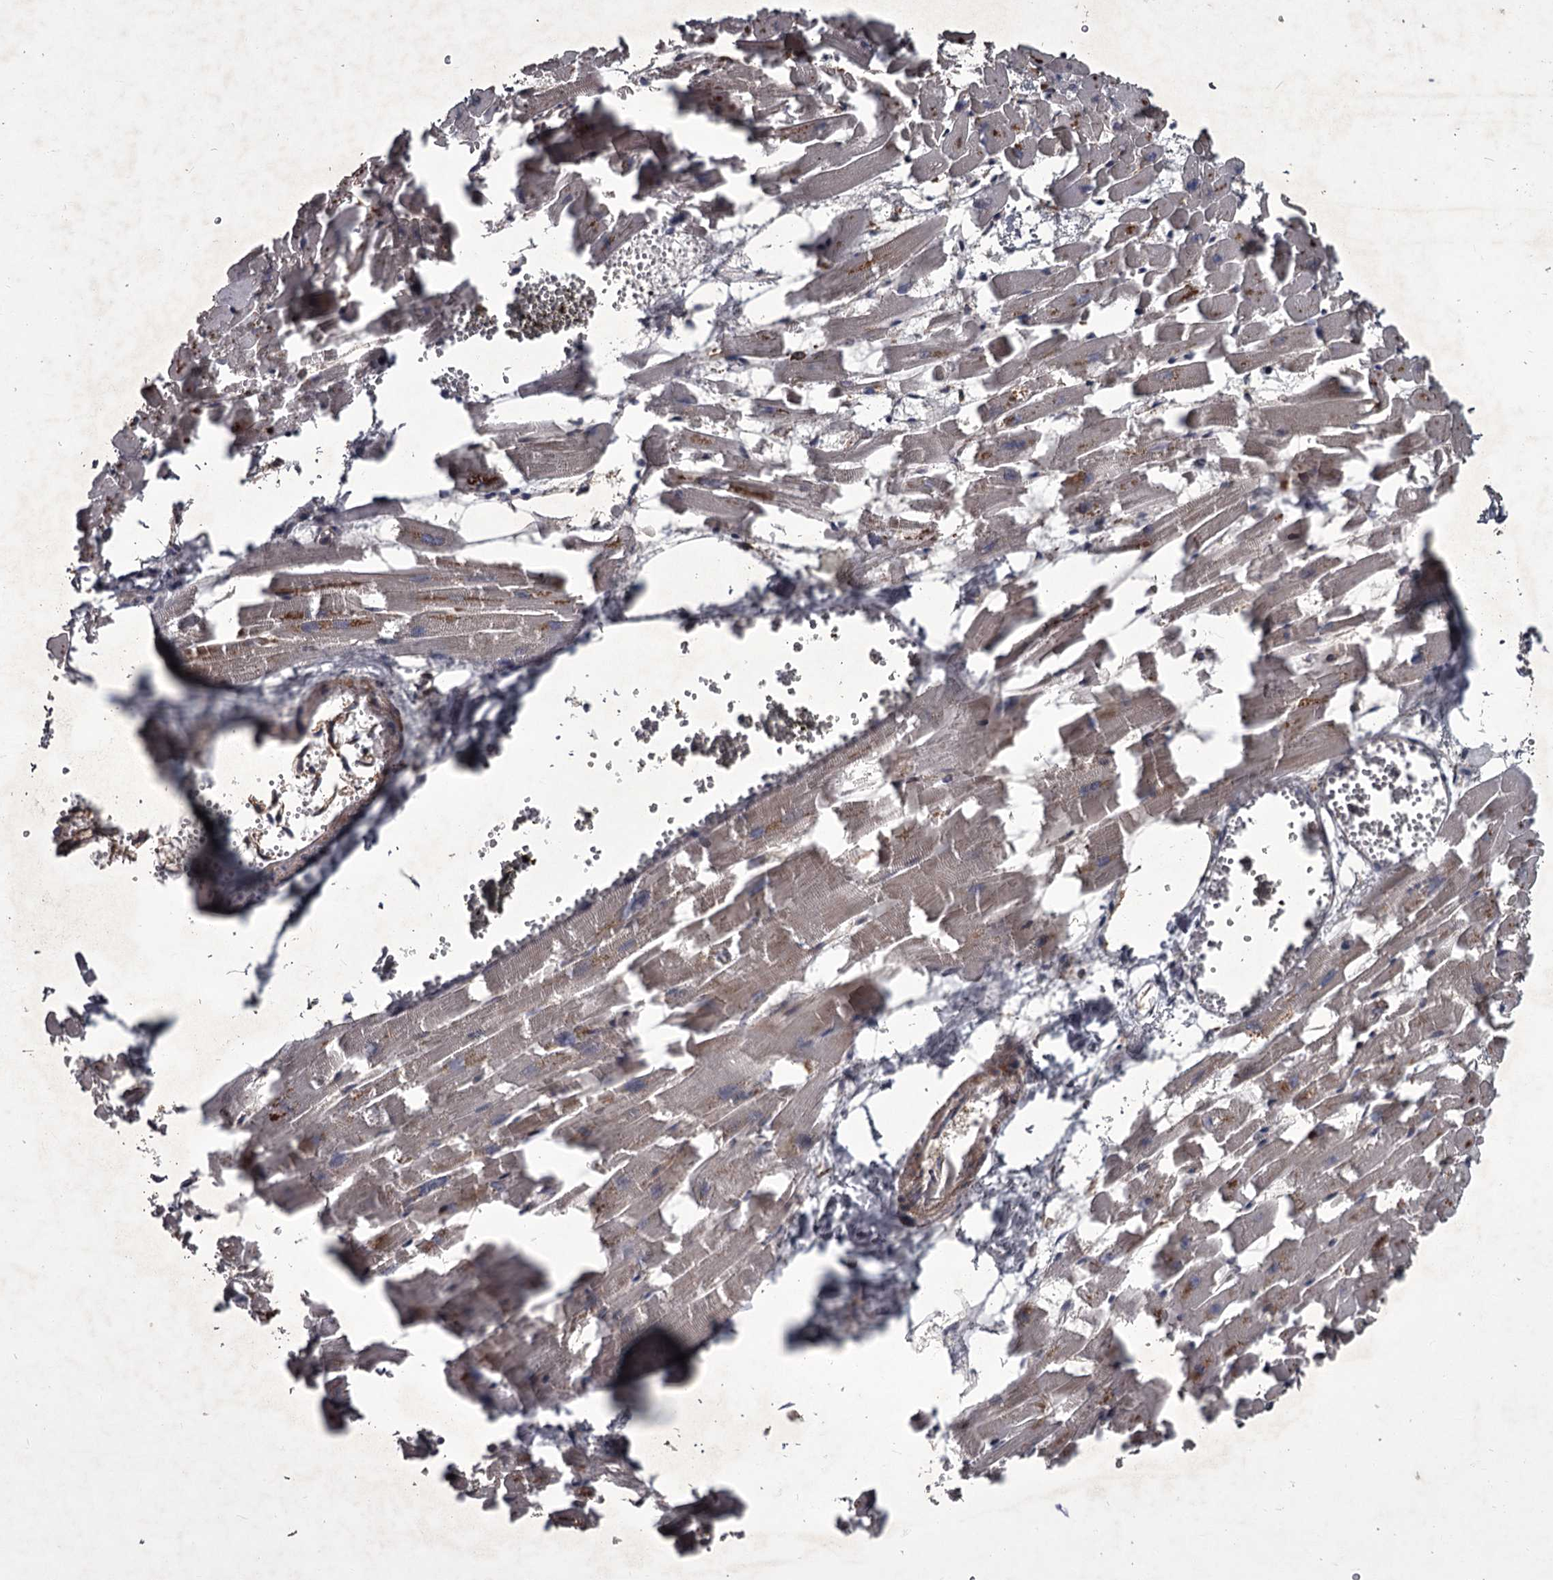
{"staining": {"intensity": "weak", "quantity": "25%-75%", "location": "cytoplasmic/membranous"}, "tissue": "heart muscle", "cell_type": "Cardiomyocytes", "image_type": "normal", "snomed": [{"axis": "morphology", "description": "Normal tissue, NOS"}, {"axis": "topography", "description": "Heart"}], "caption": "Brown immunohistochemical staining in benign human heart muscle reveals weak cytoplasmic/membranous positivity in approximately 25%-75% of cardiomyocytes.", "gene": "UNC93B1", "patient": {"sex": "female", "age": 64}}